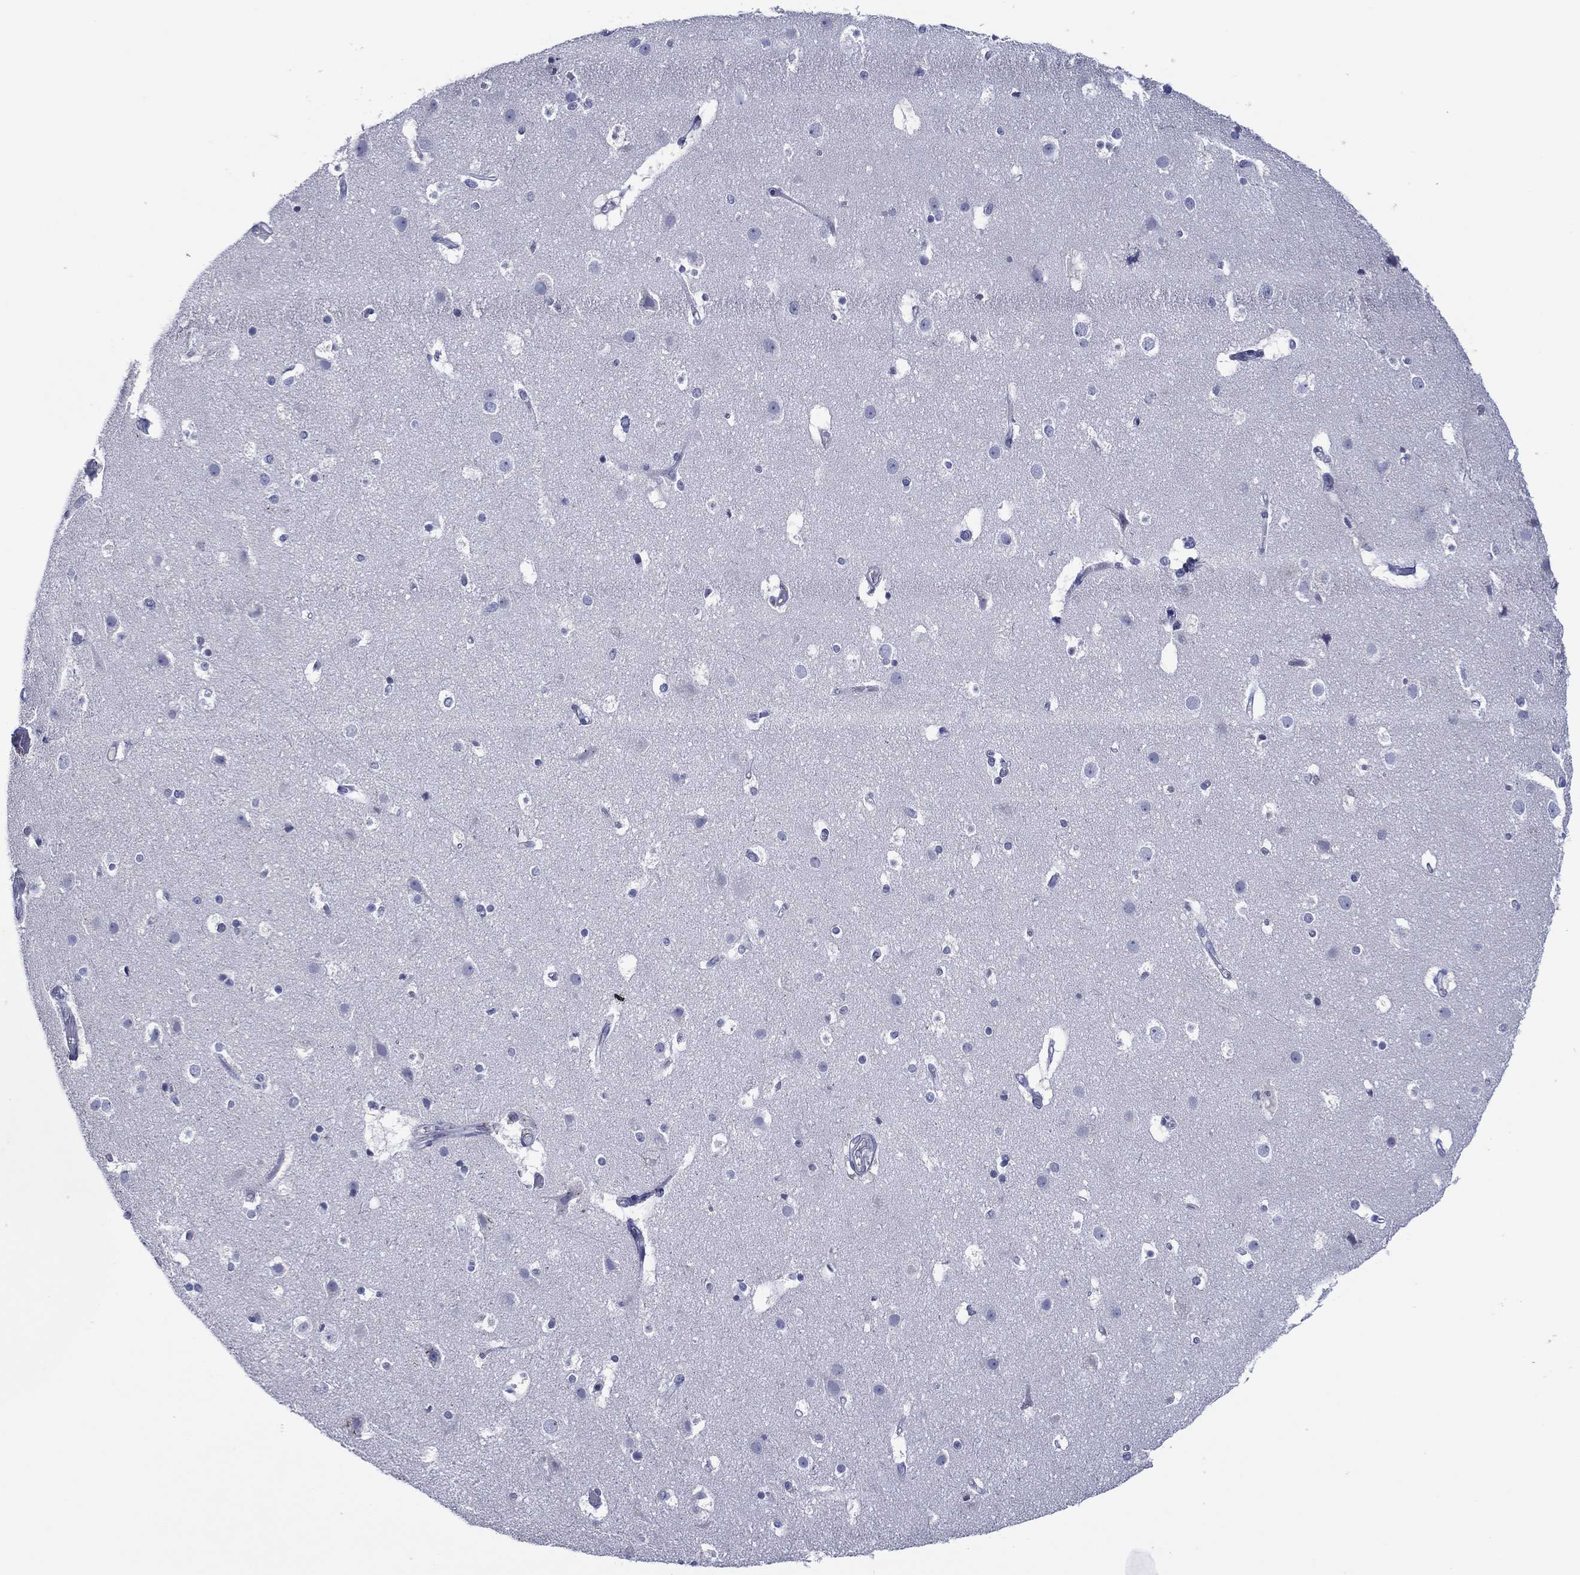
{"staining": {"intensity": "negative", "quantity": "none", "location": "none"}, "tissue": "cerebral cortex", "cell_type": "Endothelial cells", "image_type": "normal", "snomed": [{"axis": "morphology", "description": "Normal tissue, NOS"}, {"axis": "topography", "description": "Cerebral cortex"}], "caption": "Immunohistochemistry (IHC) histopathology image of benign human cerebral cortex stained for a protein (brown), which demonstrates no positivity in endothelial cells.", "gene": "TRIM31", "patient": {"sex": "female", "age": 52}}